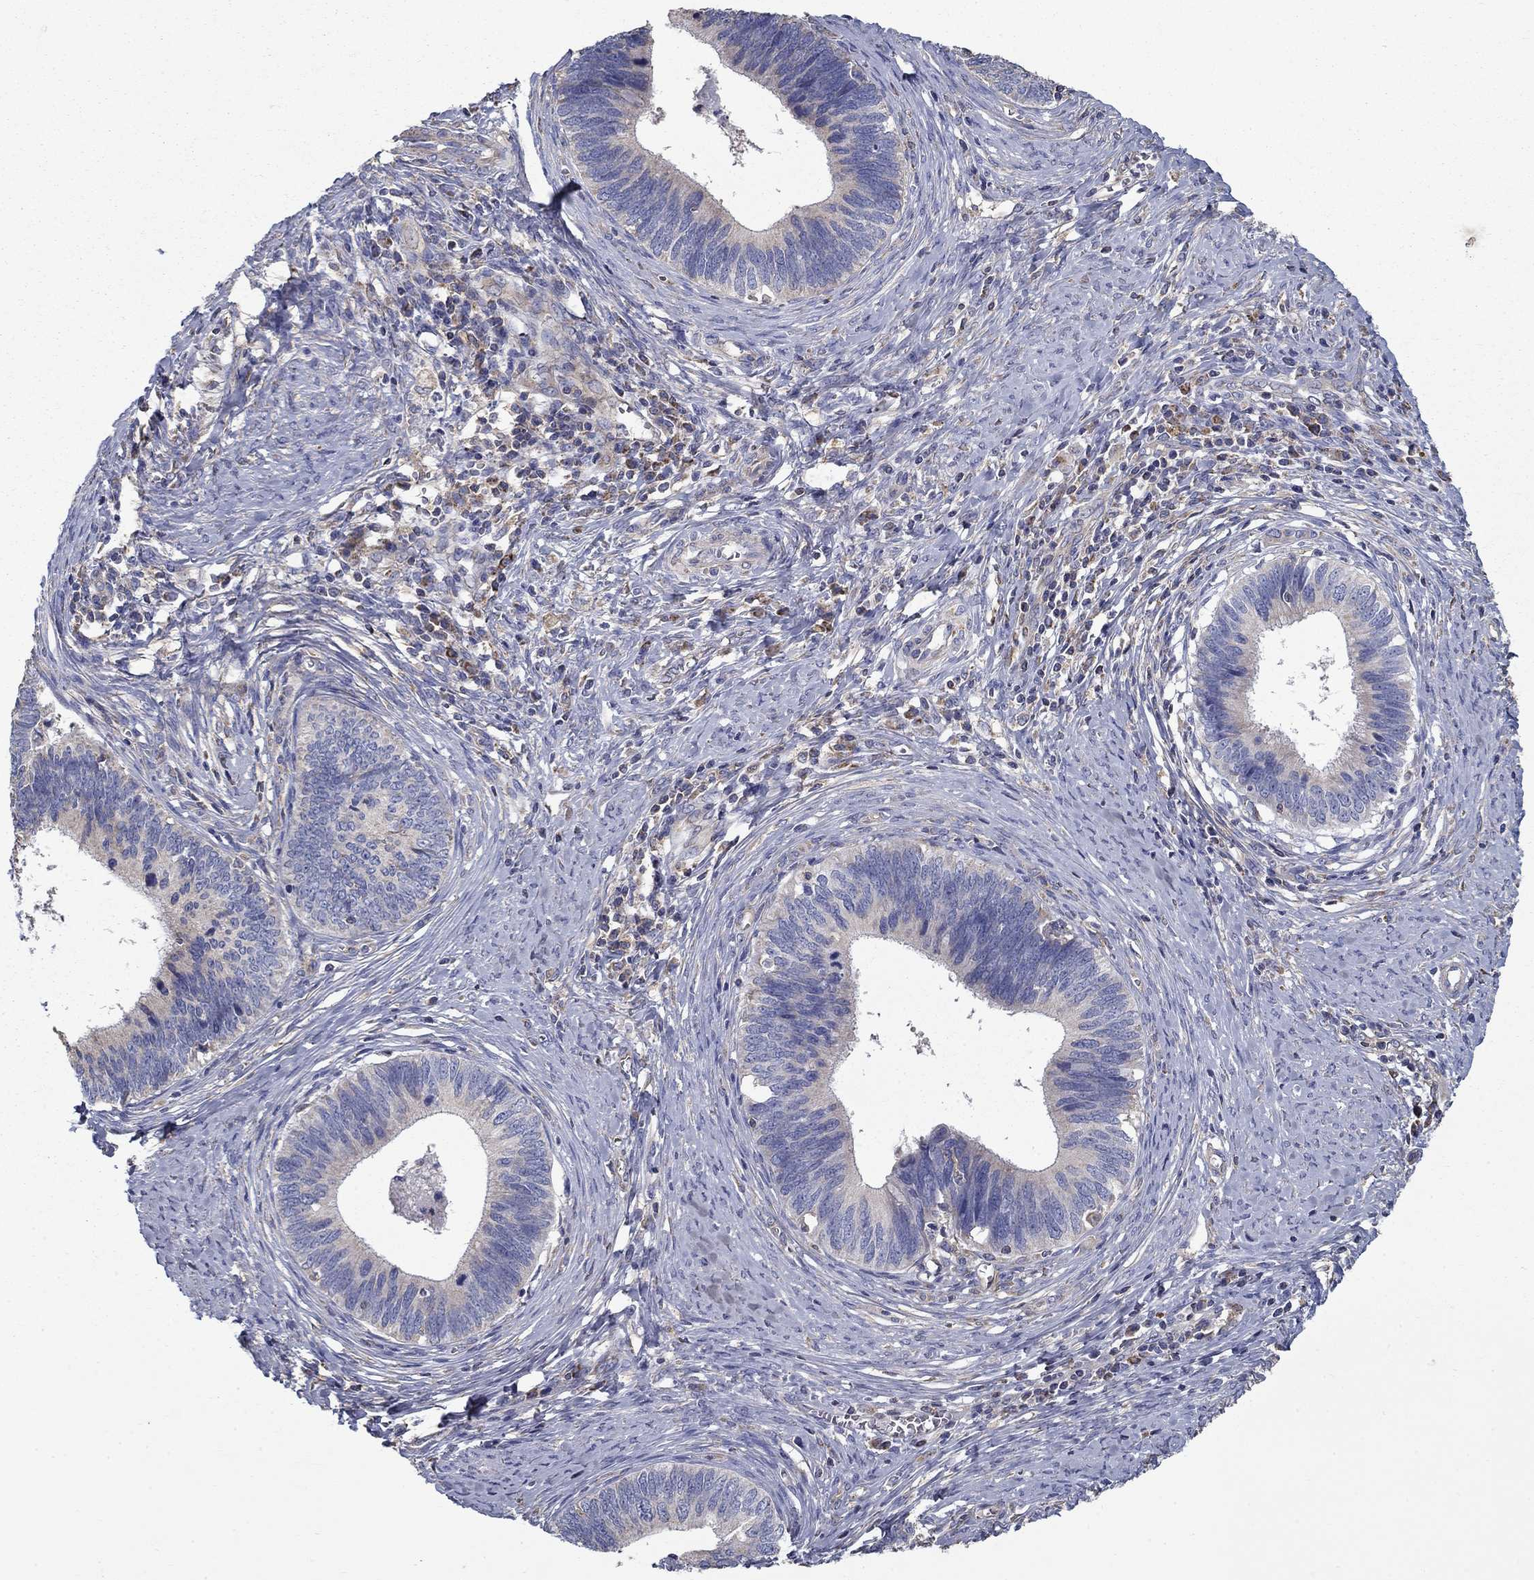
{"staining": {"intensity": "negative", "quantity": "none", "location": "none"}, "tissue": "cervical cancer", "cell_type": "Tumor cells", "image_type": "cancer", "snomed": [{"axis": "morphology", "description": "Adenocarcinoma, NOS"}, {"axis": "topography", "description": "Cervix"}], "caption": "DAB (3,3'-diaminobenzidine) immunohistochemical staining of human adenocarcinoma (cervical) demonstrates no significant expression in tumor cells.", "gene": "NME5", "patient": {"sex": "female", "age": 42}}